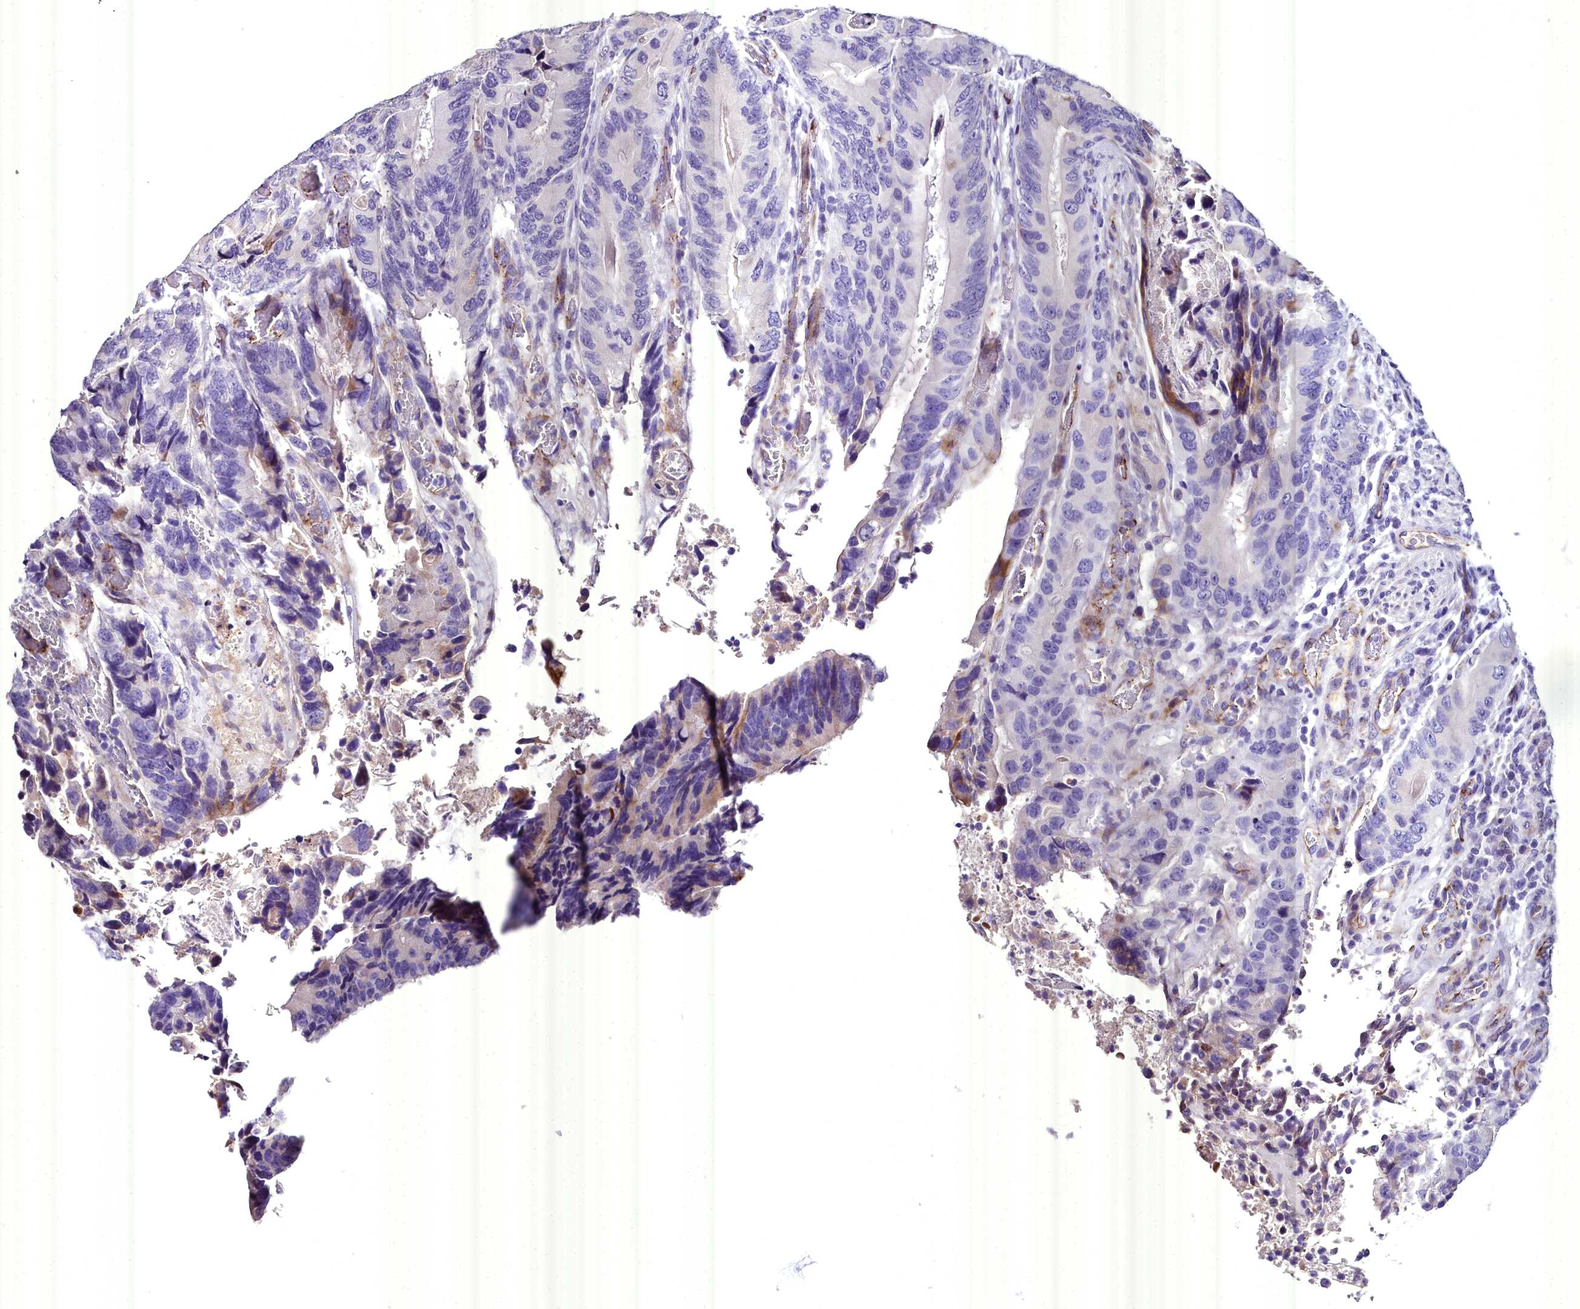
{"staining": {"intensity": "negative", "quantity": "none", "location": "none"}, "tissue": "colorectal cancer", "cell_type": "Tumor cells", "image_type": "cancer", "snomed": [{"axis": "morphology", "description": "Adenocarcinoma, NOS"}, {"axis": "topography", "description": "Colon"}], "caption": "Micrograph shows no protein positivity in tumor cells of colorectal adenocarcinoma tissue.", "gene": "MS4A18", "patient": {"sex": "male", "age": 84}}